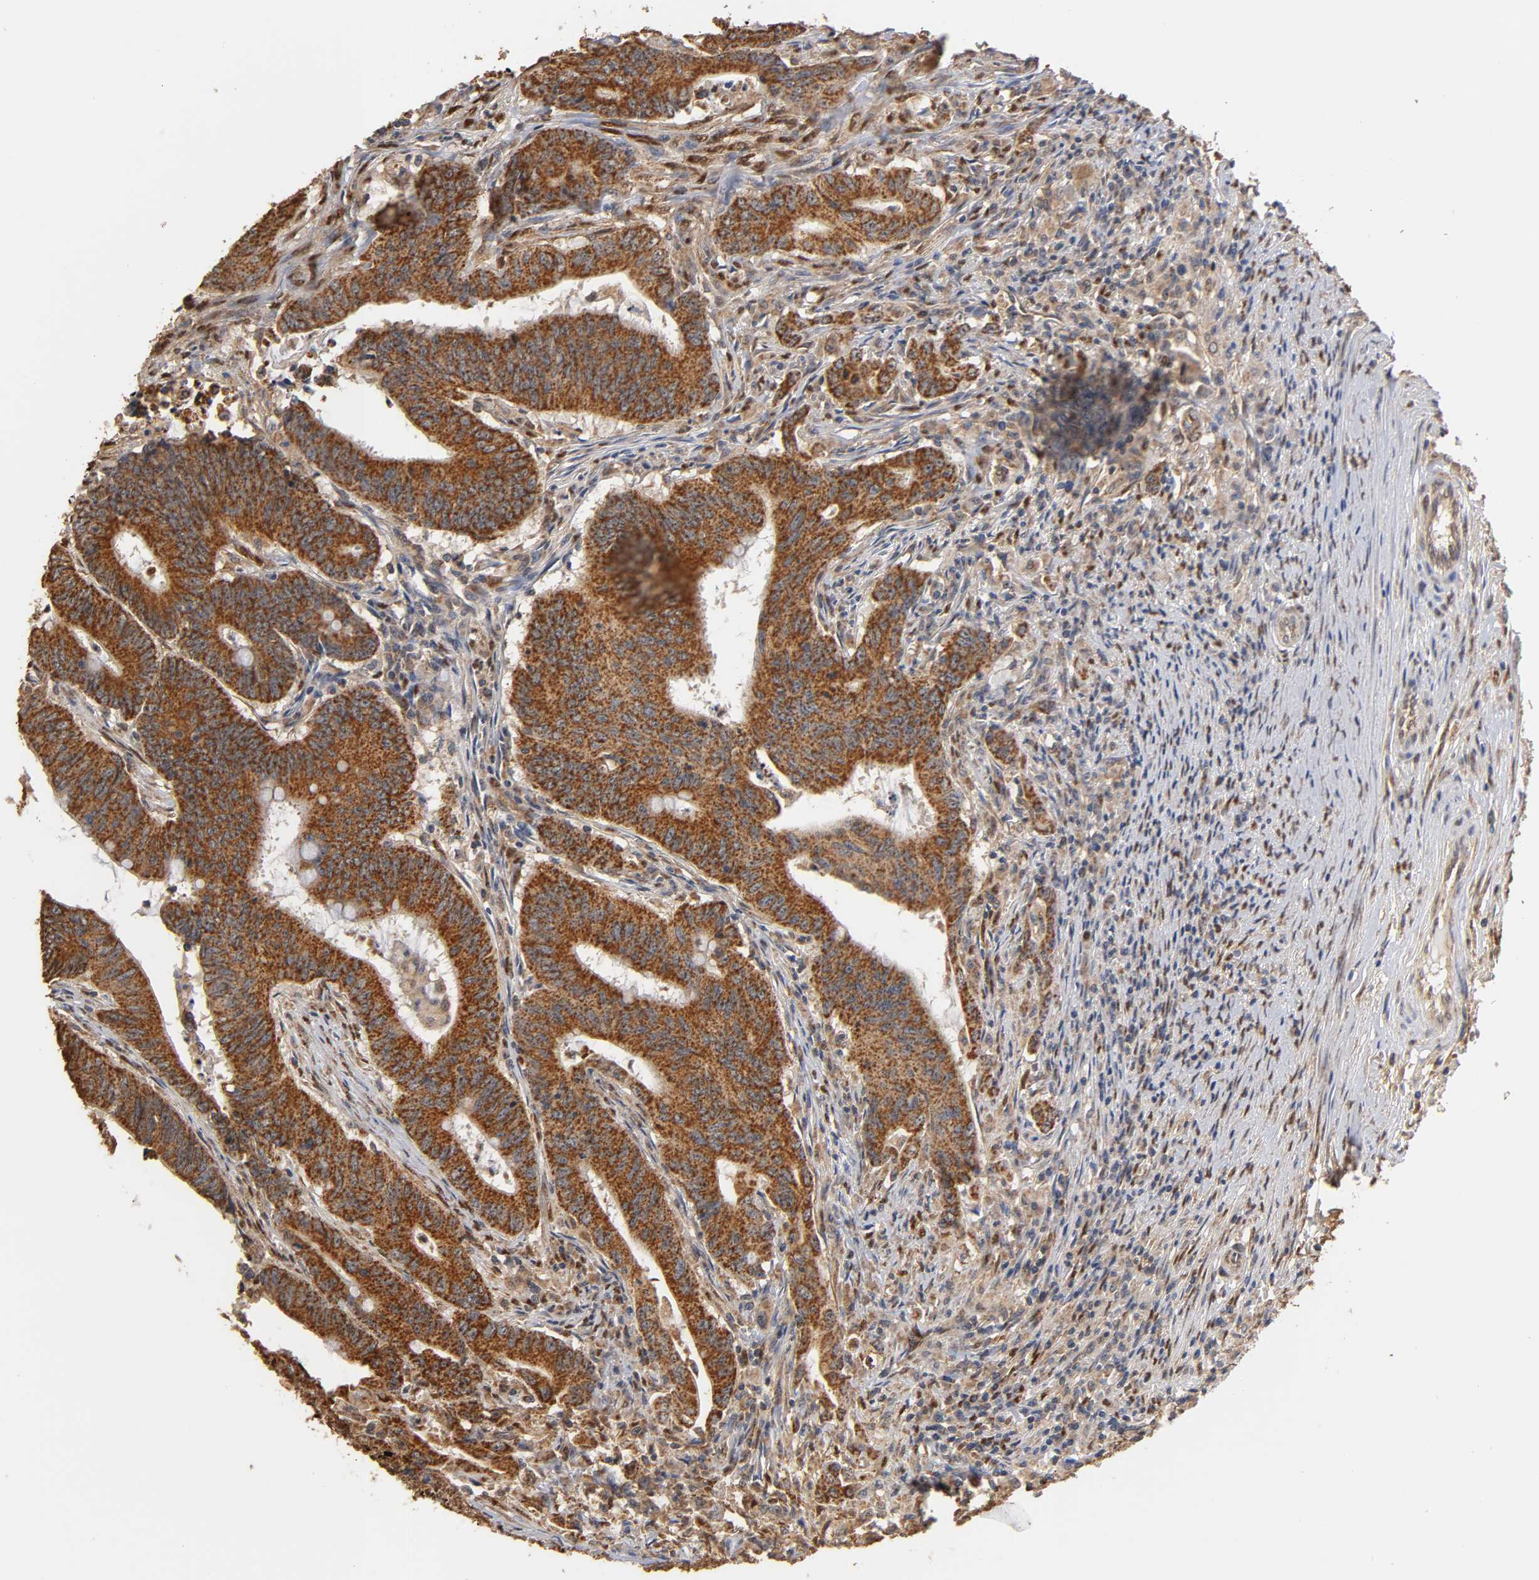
{"staining": {"intensity": "strong", "quantity": ">75%", "location": "cytoplasmic/membranous"}, "tissue": "colorectal cancer", "cell_type": "Tumor cells", "image_type": "cancer", "snomed": [{"axis": "morphology", "description": "Adenocarcinoma, NOS"}, {"axis": "topography", "description": "Colon"}], "caption": "Immunohistochemical staining of human adenocarcinoma (colorectal) shows high levels of strong cytoplasmic/membranous protein staining in approximately >75% of tumor cells.", "gene": "PKN1", "patient": {"sex": "male", "age": 45}}